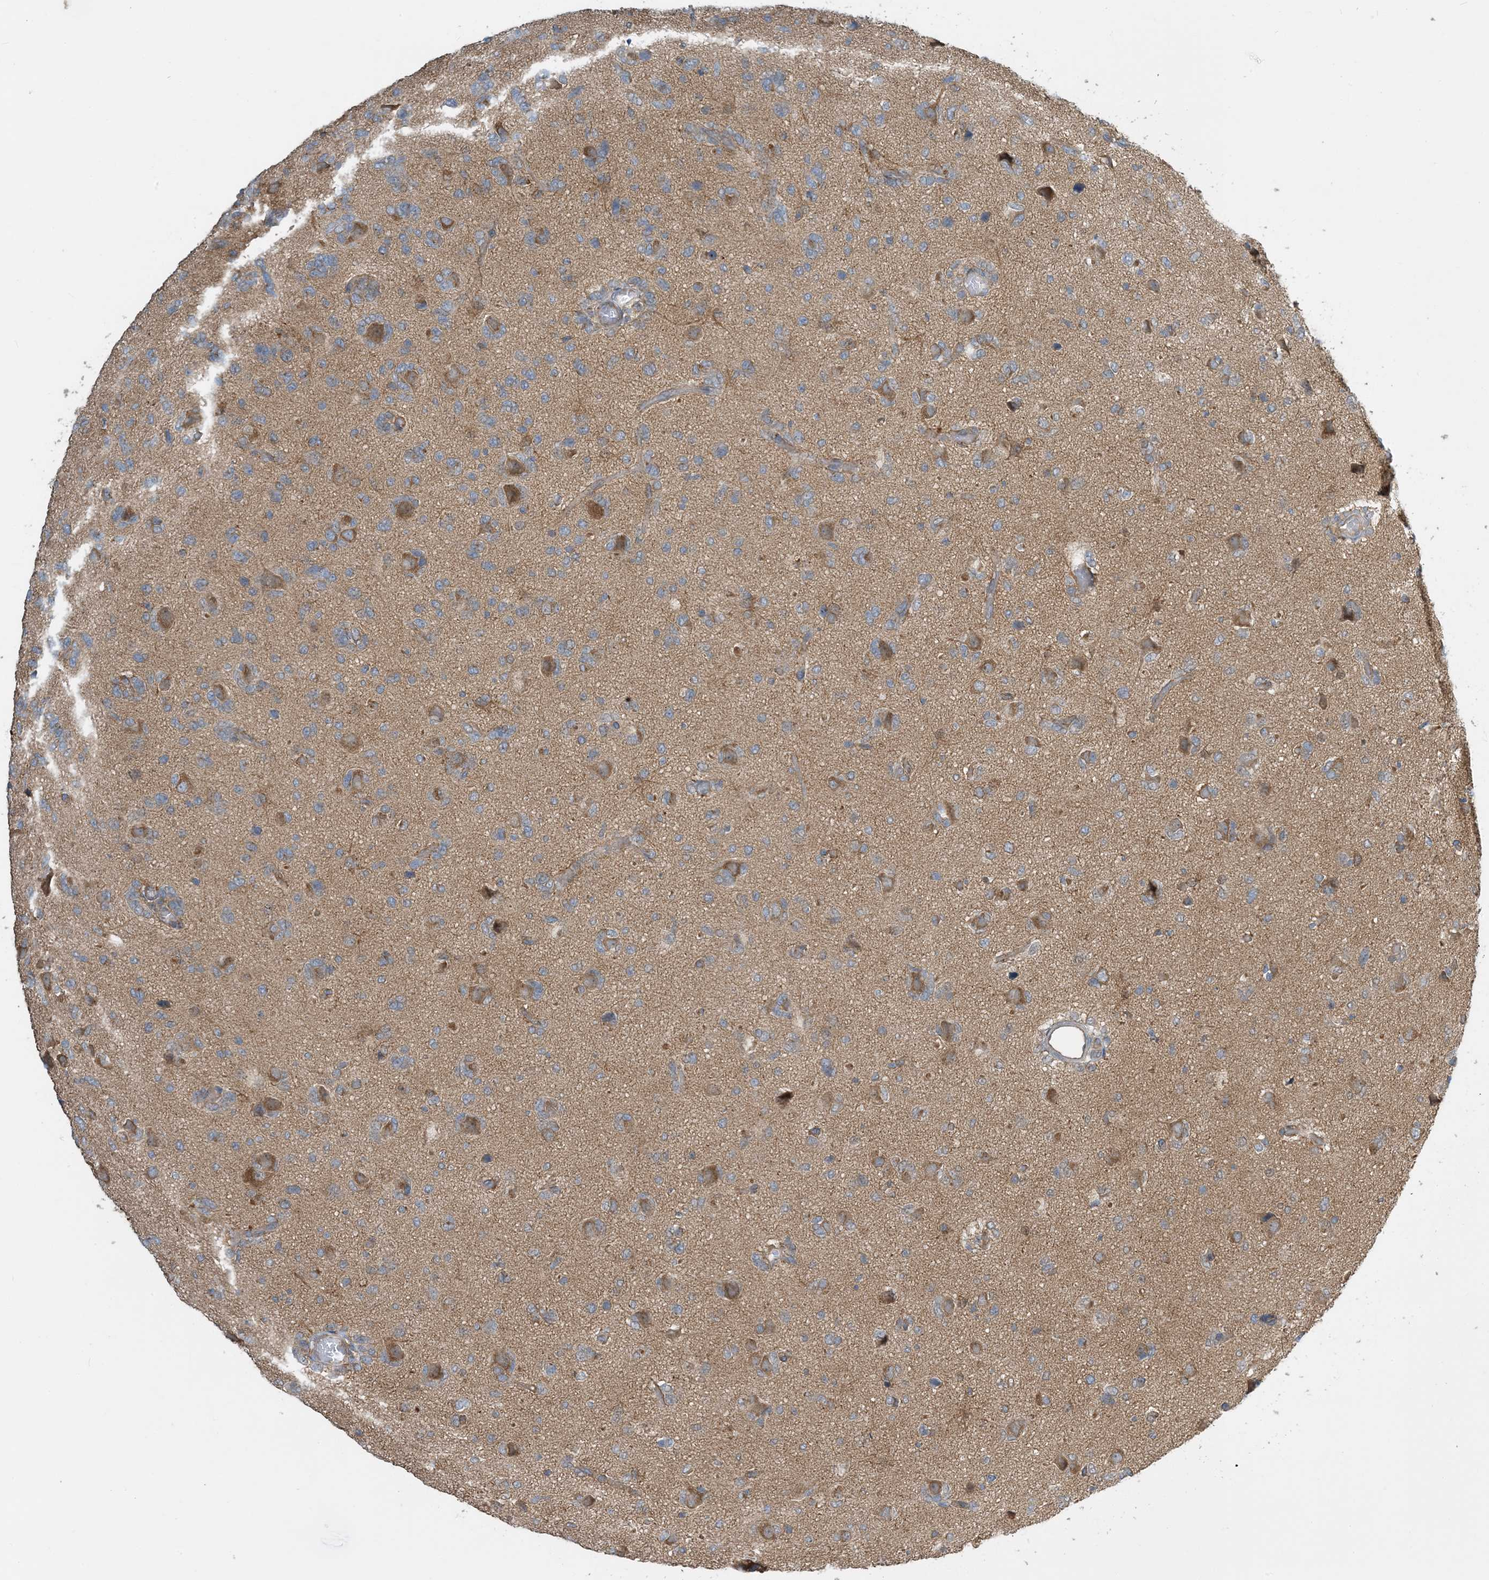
{"staining": {"intensity": "moderate", "quantity": "<25%", "location": "cytoplasmic/membranous"}, "tissue": "glioma", "cell_type": "Tumor cells", "image_type": "cancer", "snomed": [{"axis": "morphology", "description": "Glioma, malignant, High grade"}, {"axis": "topography", "description": "Brain"}], "caption": "IHC photomicrograph of glioma stained for a protein (brown), which displays low levels of moderate cytoplasmic/membranous expression in approximately <25% of tumor cells.", "gene": "SIDT1", "patient": {"sex": "female", "age": 59}}